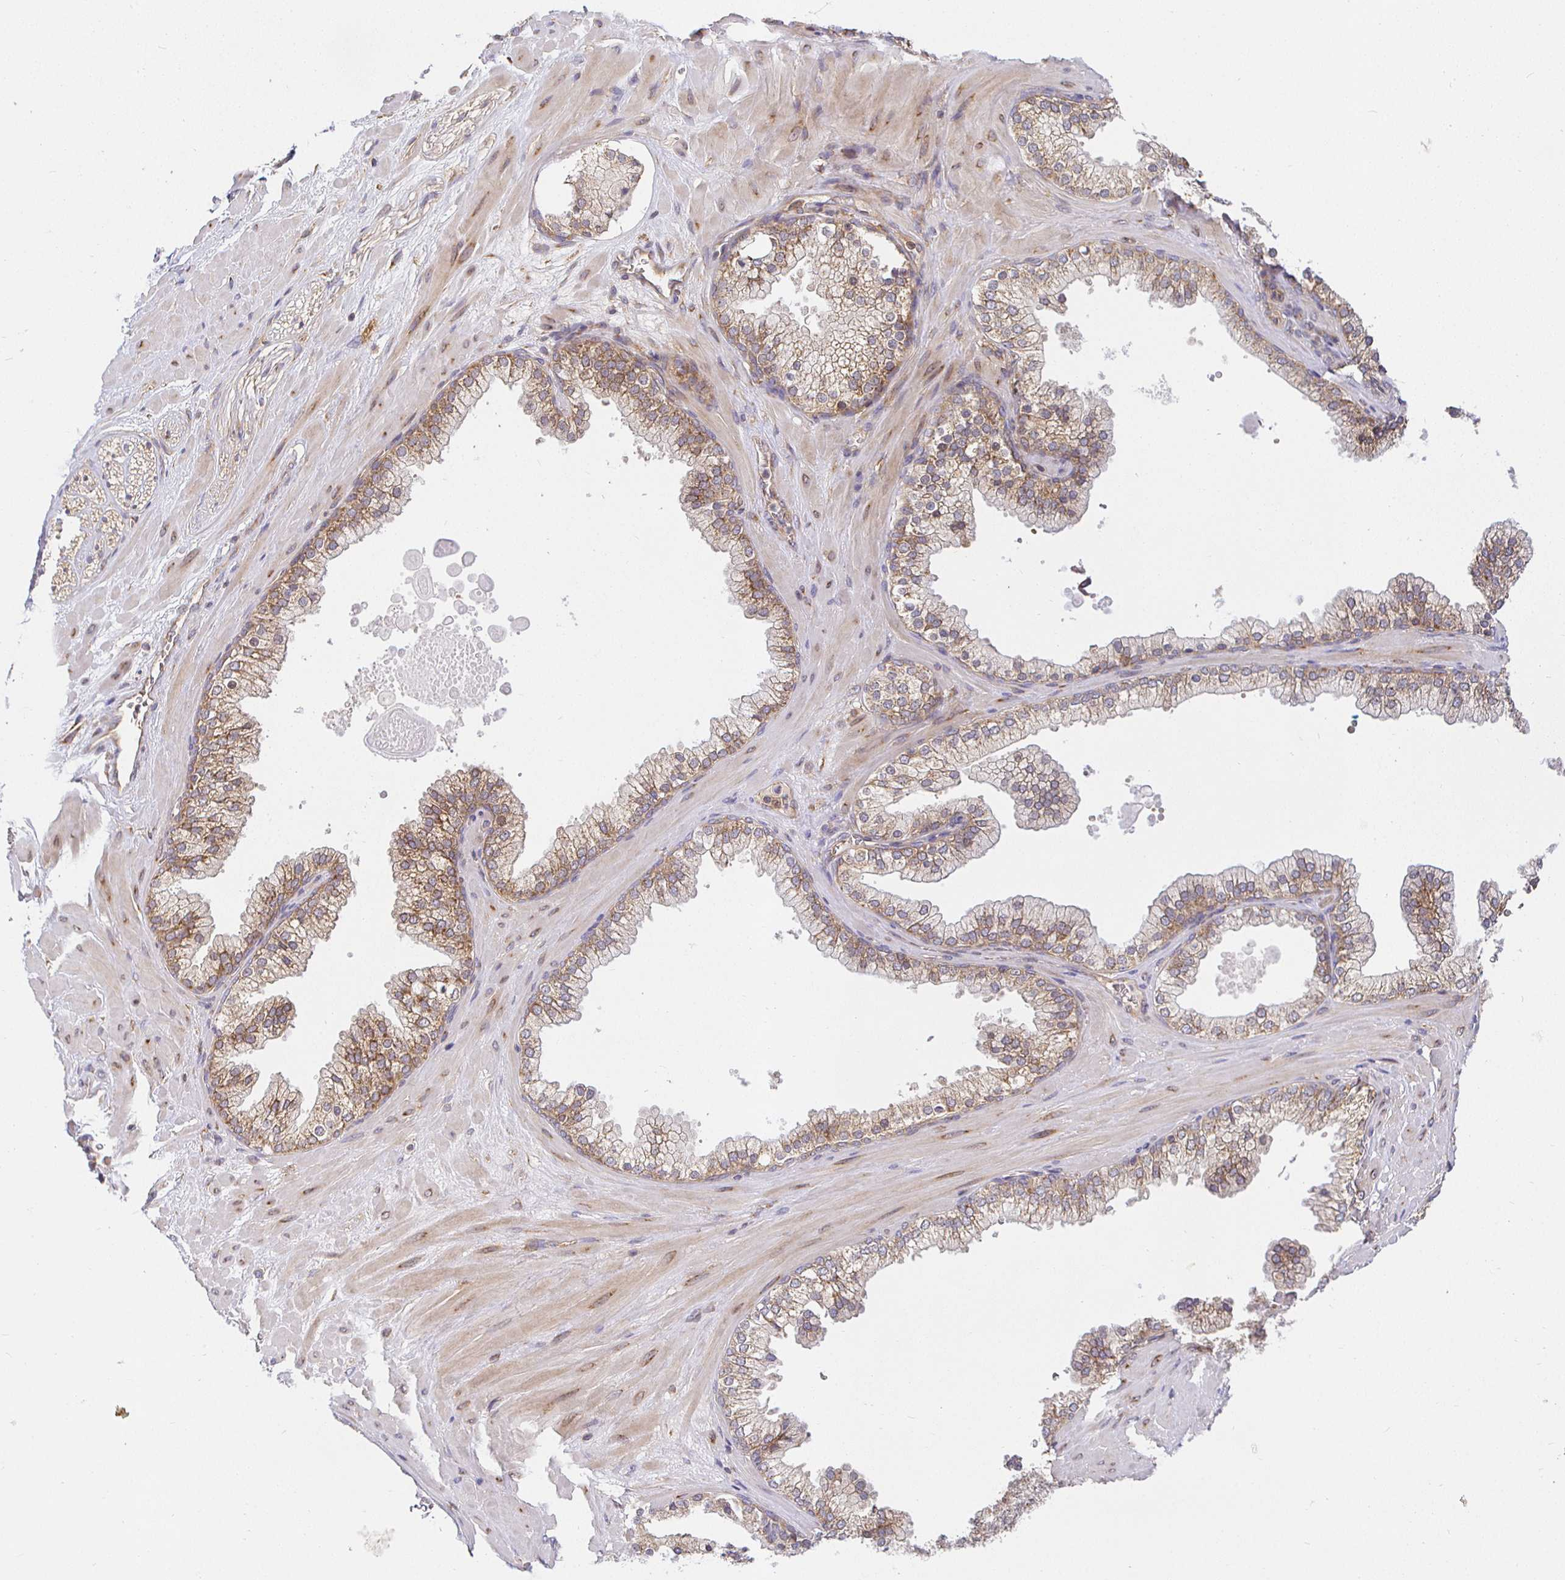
{"staining": {"intensity": "negative", "quantity": "none", "location": "none"}, "tissue": "soft tissue", "cell_type": "Fibroblasts", "image_type": "normal", "snomed": [{"axis": "morphology", "description": "Normal tissue, NOS"}, {"axis": "topography", "description": "Prostate"}, {"axis": "topography", "description": "Peripheral nerve tissue"}], "caption": "This photomicrograph is of normal soft tissue stained with immunohistochemistry (IHC) to label a protein in brown with the nuclei are counter-stained blue. There is no expression in fibroblasts.", "gene": "IRAK1", "patient": {"sex": "male", "age": 61}}